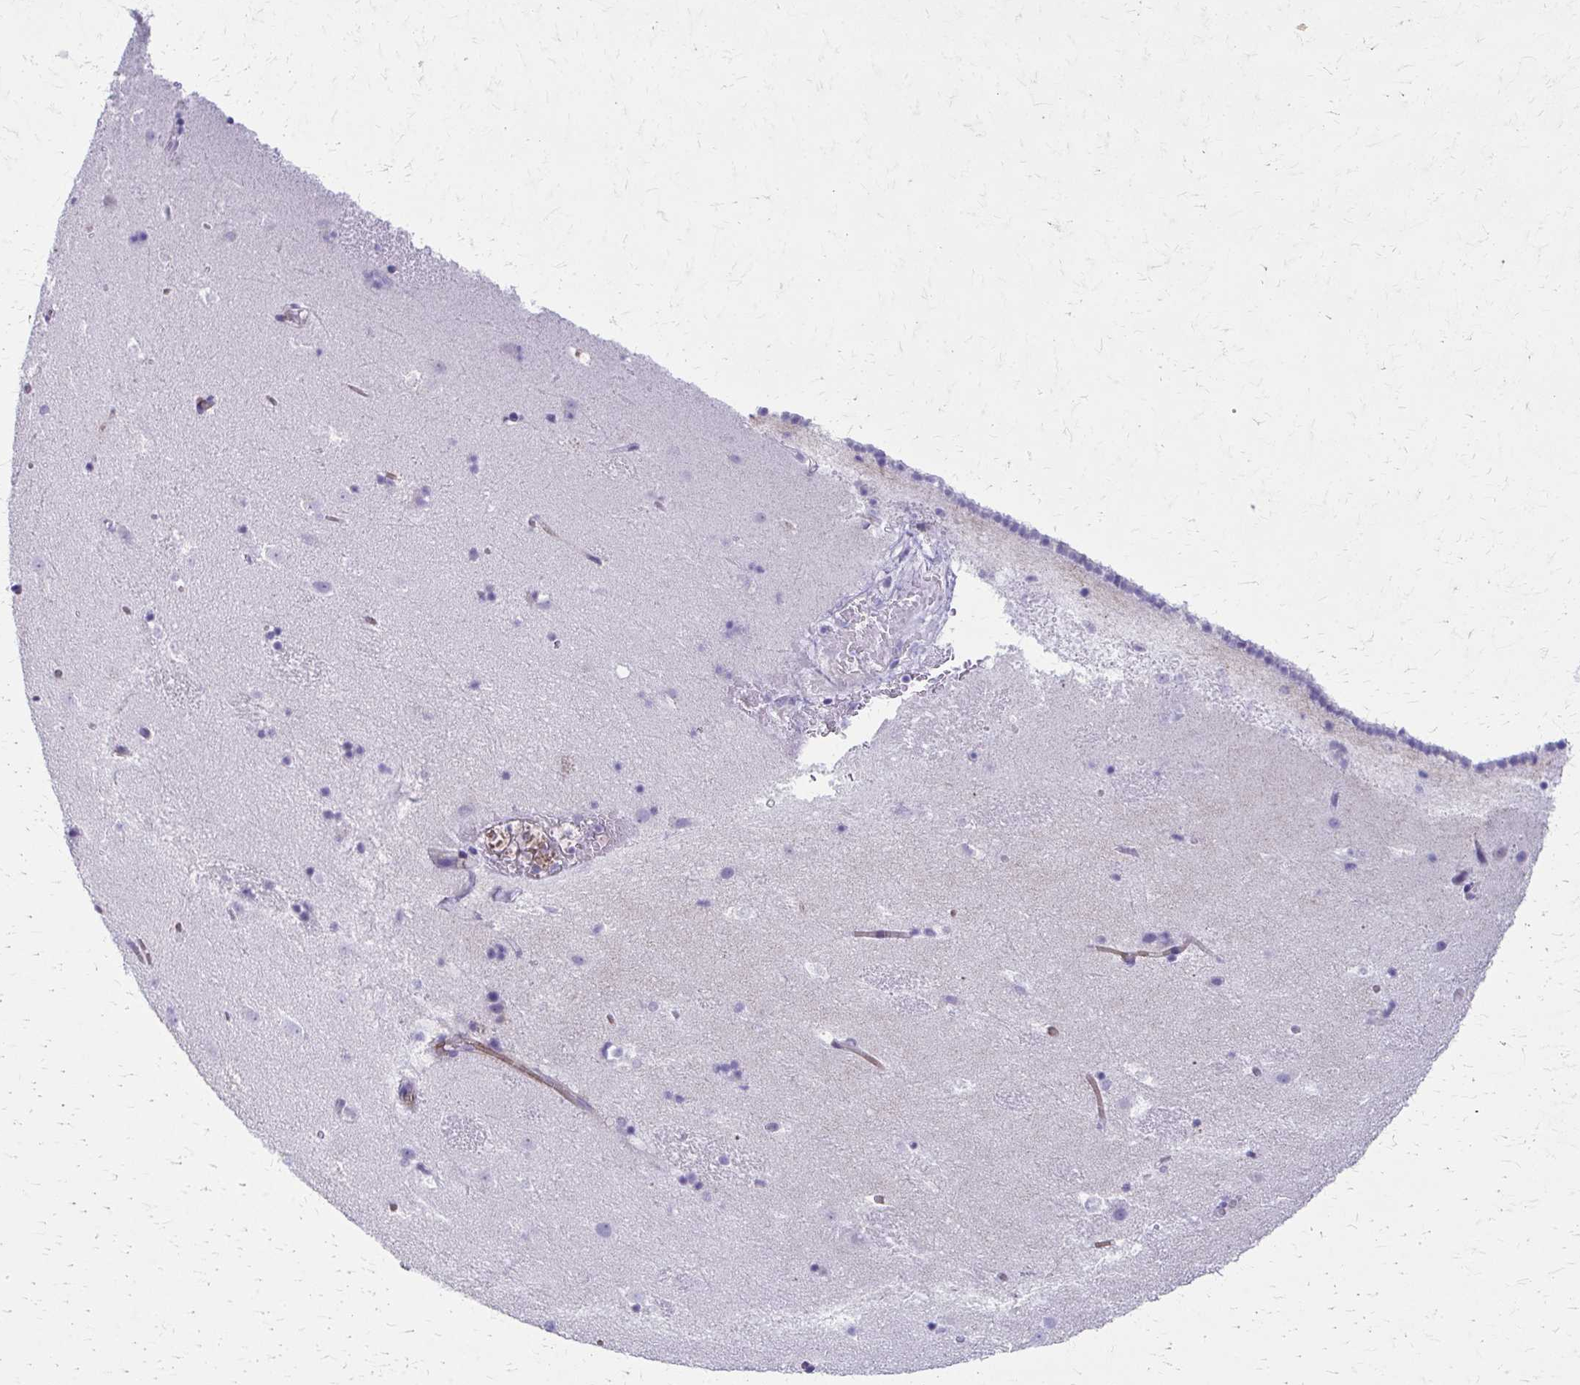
{"staining": {"intensity": "negative", "quantity": "none", "location": "none"}, "tissue": "caudate", "cell_type": "Glial cells", "image_type": "normal", "snomed": [{"axis": "morphology", "description": "Normal tissue, NOS"}, {"axis": "topography", "description": "Lateral ventricle wall"}], "caption": "This is an immunohistochemistry (IHC) photomicrograph of benign caudate. There is no expression in glial cells.", "gene": "TRIM6", "patient": {"sex": "male", "age": 37}}